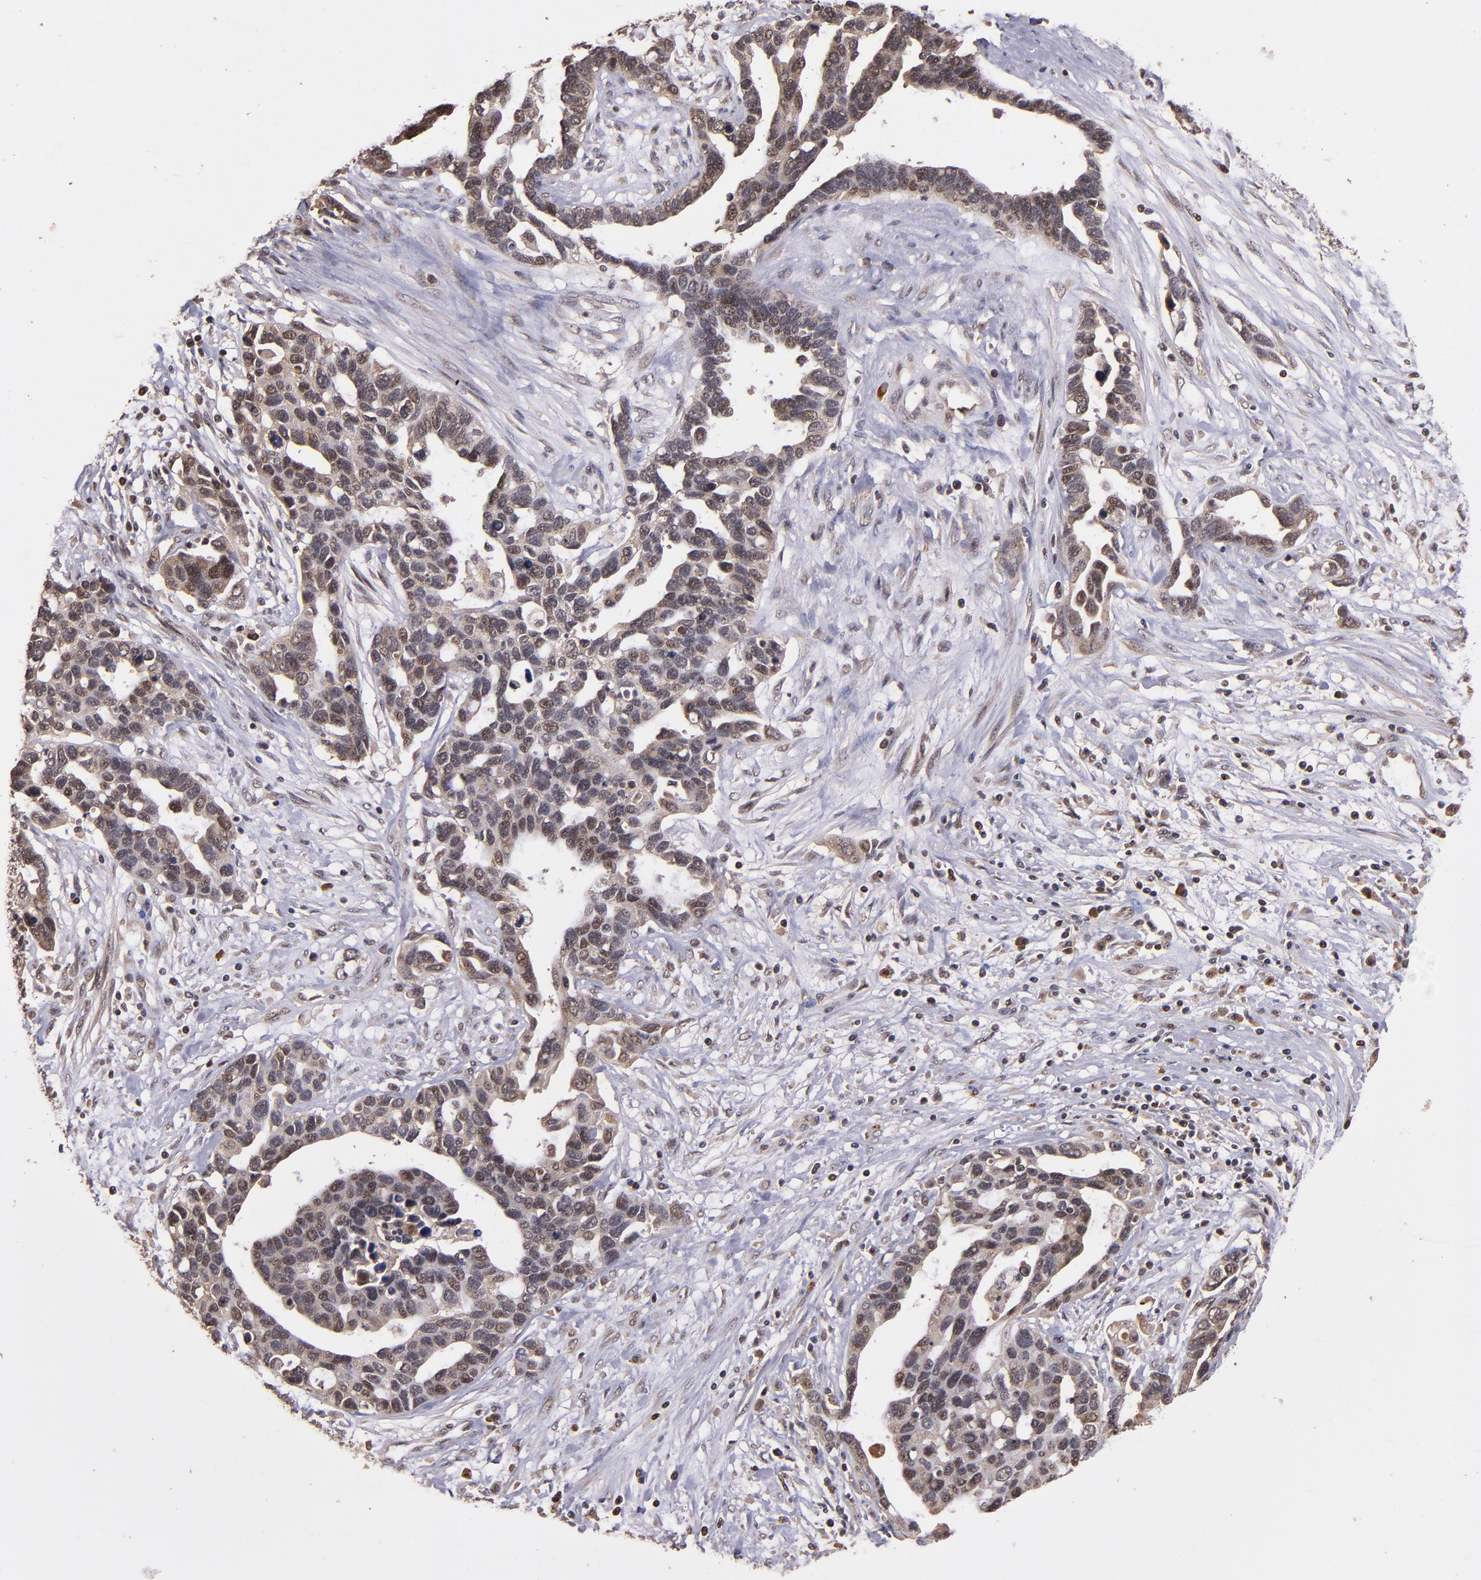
{"staining": {"intensity": "weak", "quantity": ">75%", "location": "cytoplasmic/membranous,nuclear"}, "tissue": "ovarian cancer", "cell_type": "Tumor cells", "image_type": "cancer", "snomed": [{"axis": "morphology", "description": "Cystadenocarcinoma, serous, NOS"}, {"axis": "topography", "description": "Ovary"}], "caption": "Brown immunohistochemical staining in serous cystadenocarcinoma (ovarian) exhibits weak cytoplasmic/membranous and nuclear positivity in approximately >75% of tumor cells.", "gene": "RIOK3", "patient": {"sex": "female", "age": 54}}